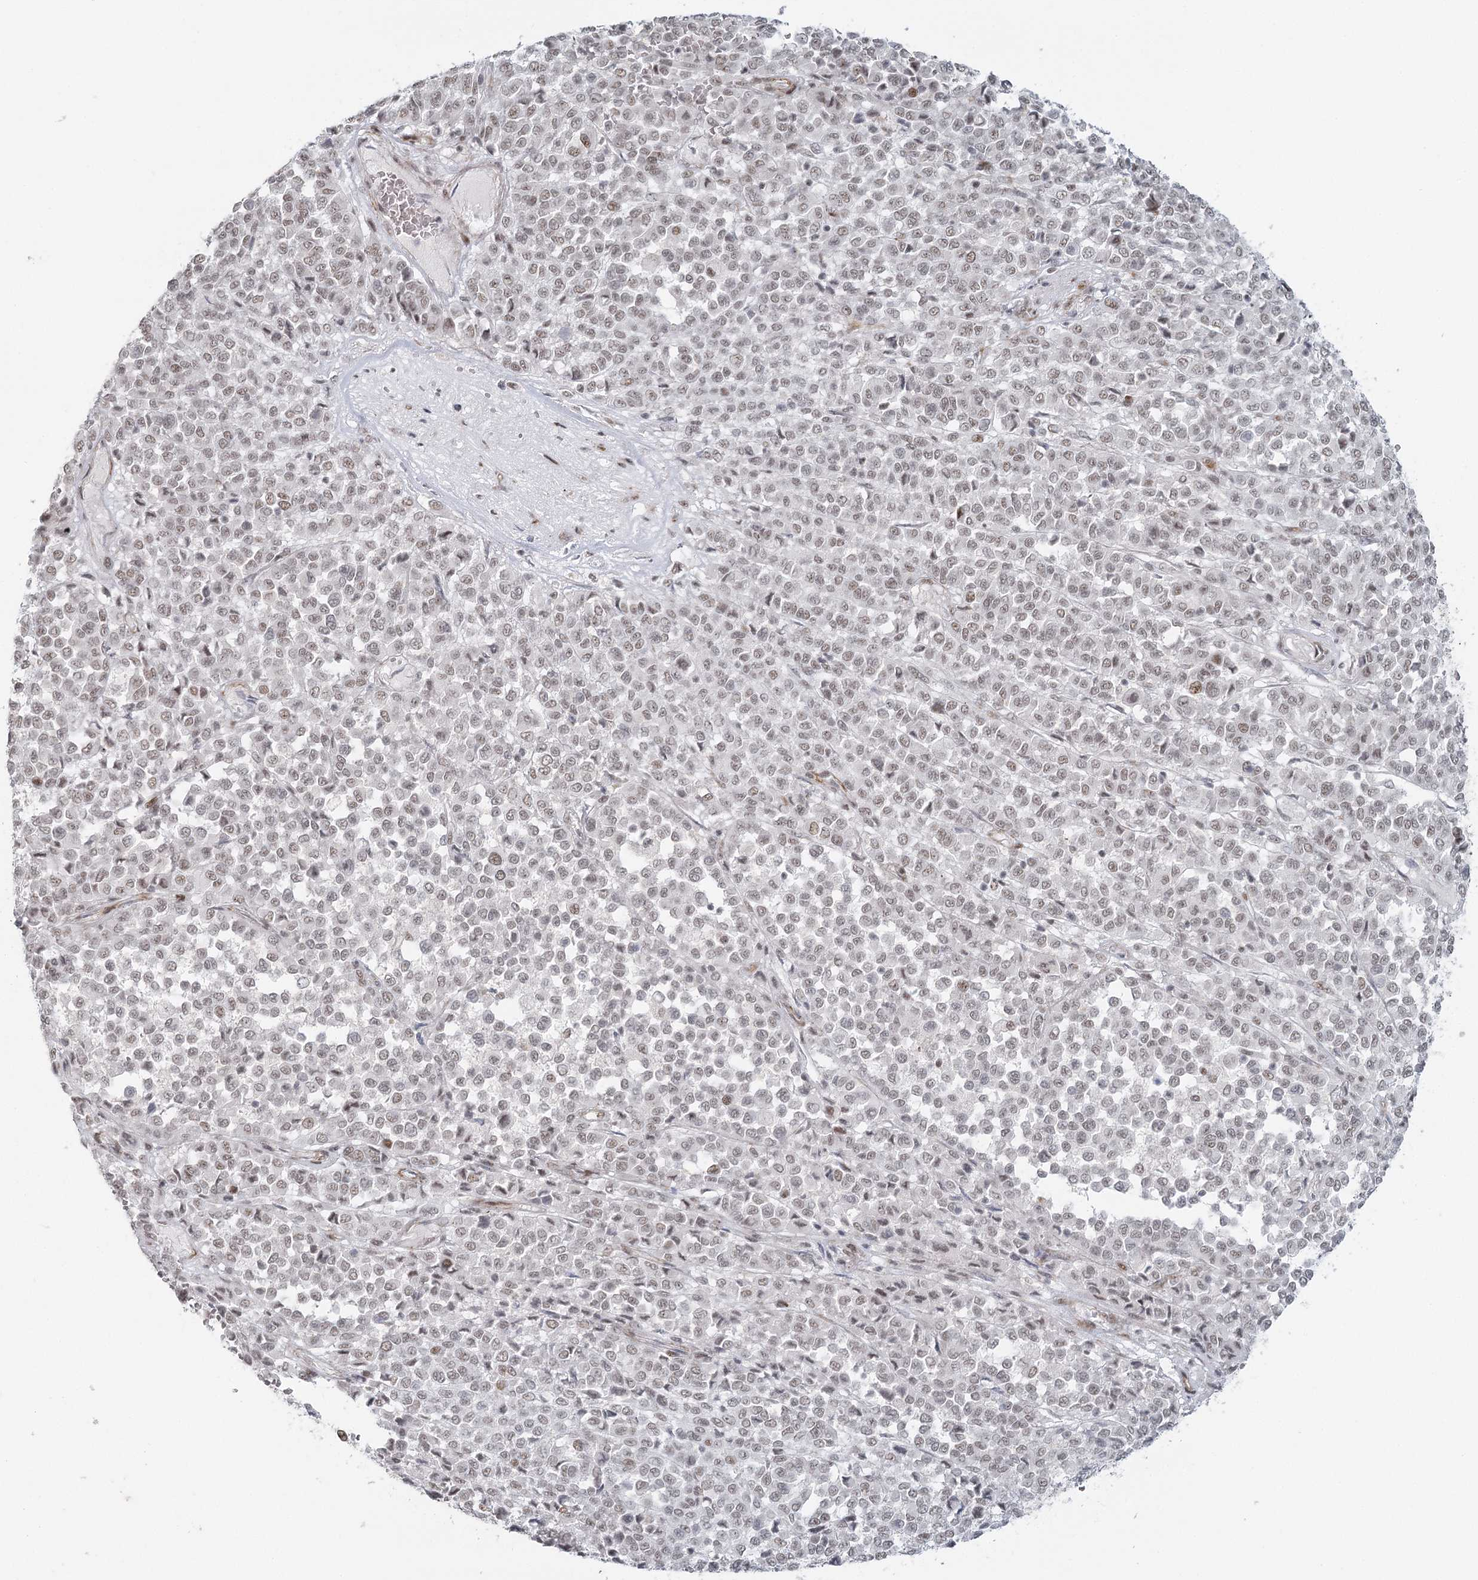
{"staining": {"intensity": "weak", "quantity": "25%-75%", "location": "nuclear"}, "tissue": "melanoma", "cell_type": "Tumor cells", "image_type": "cancer", "snomed": [{"axis": "morphology", "description": "Malignant melanoma, Metastatic site"}, {"axis": "topography", "description": "Pancreas"}], "caption": "Protein staining displays weak nuclear positivity in about 25%-75% of tumor cells in melanoma.", "gene": "U2SURP", "patient": {"sex": "female", "age": 30}}